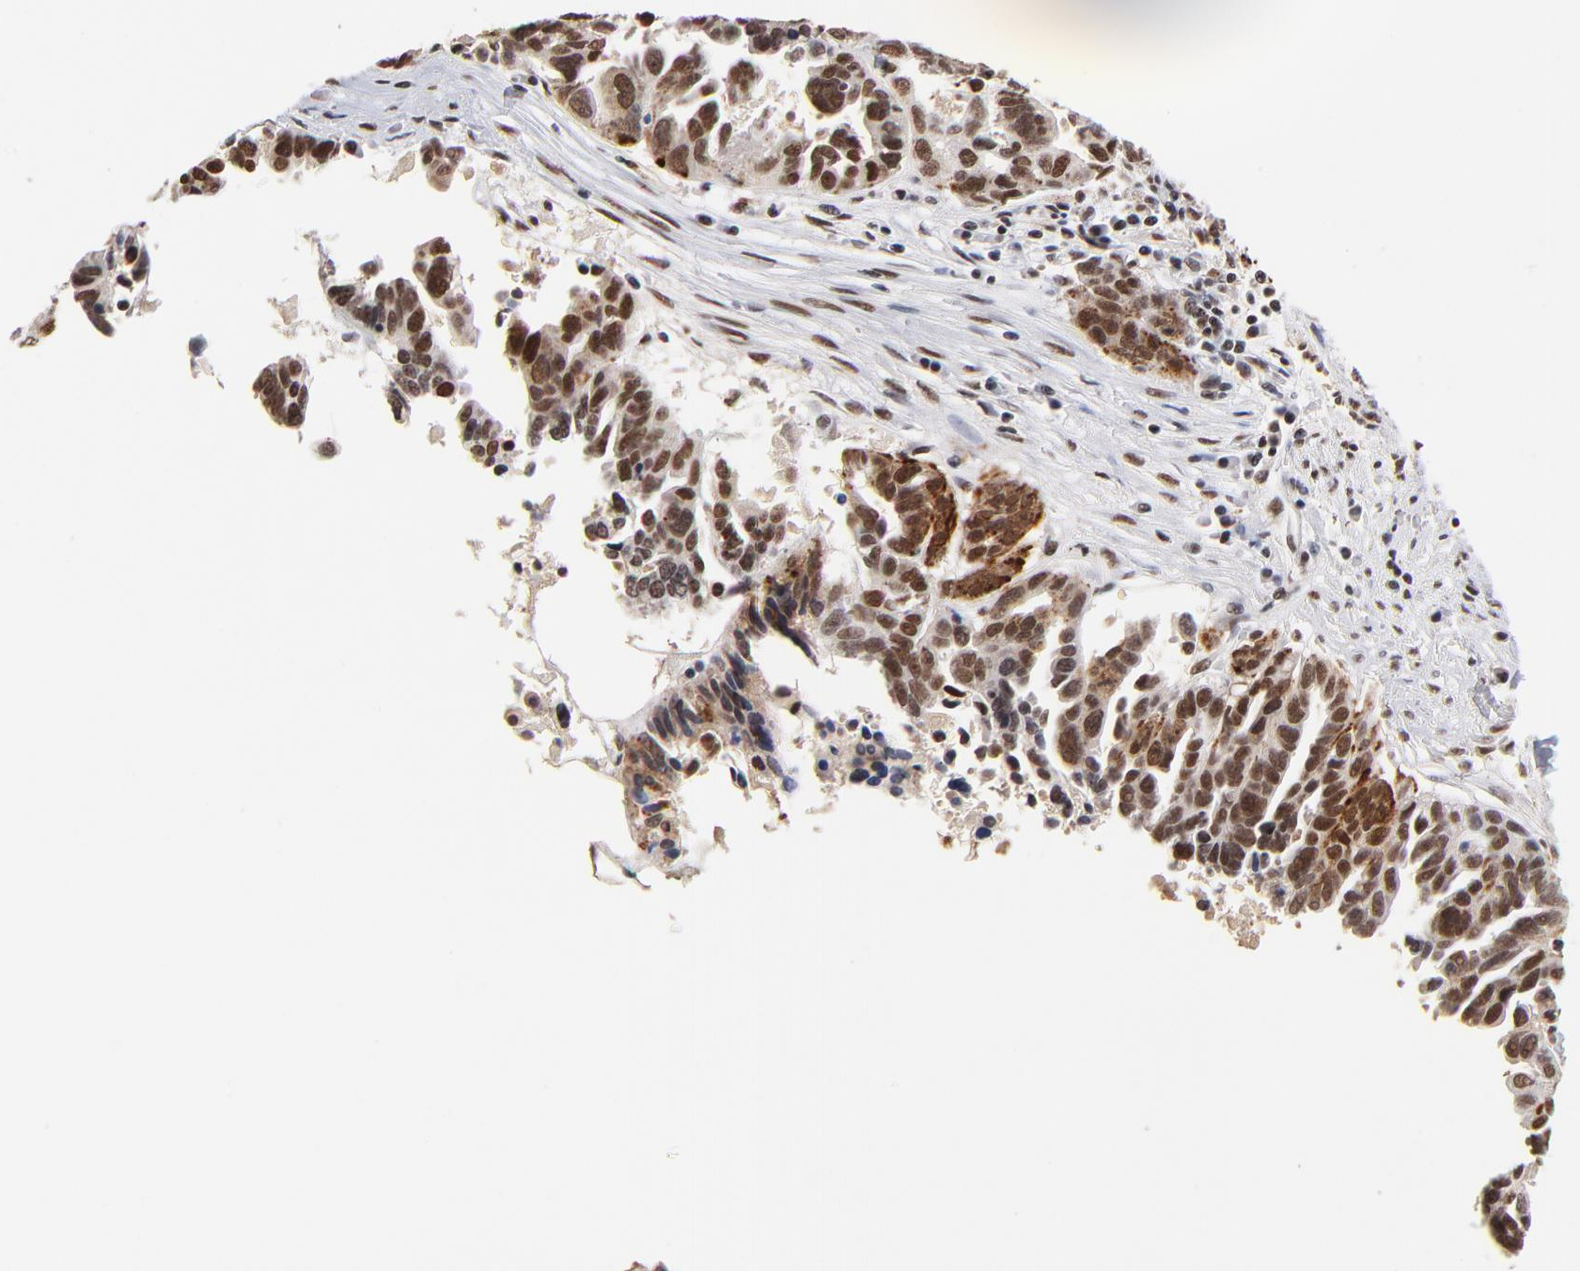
{"staining": {"intensity": "strong", "quantity": ">75%", "location": "nuclear"}, "tissue": "ovarian cancer", "cell_type": "Tumor cells", "image_type": "cancer", "snomed": [{"axis": "morphology", "description": "Carcinoma, endometroid"}, {"axis": "morphology", "description": "Cystadenocarcinoma, serous, NOS"}, {"axis": "topography", "description": "Ovary"}], "caption": "IHC photomicrograph of ovarian cancer stained for a protein (brown), which exhibits high levels of strong nuclear positivity in approximately >75% of tumor cells.", "gene": "ZNF146", "patient": {"sex": "female", "age": 45}}